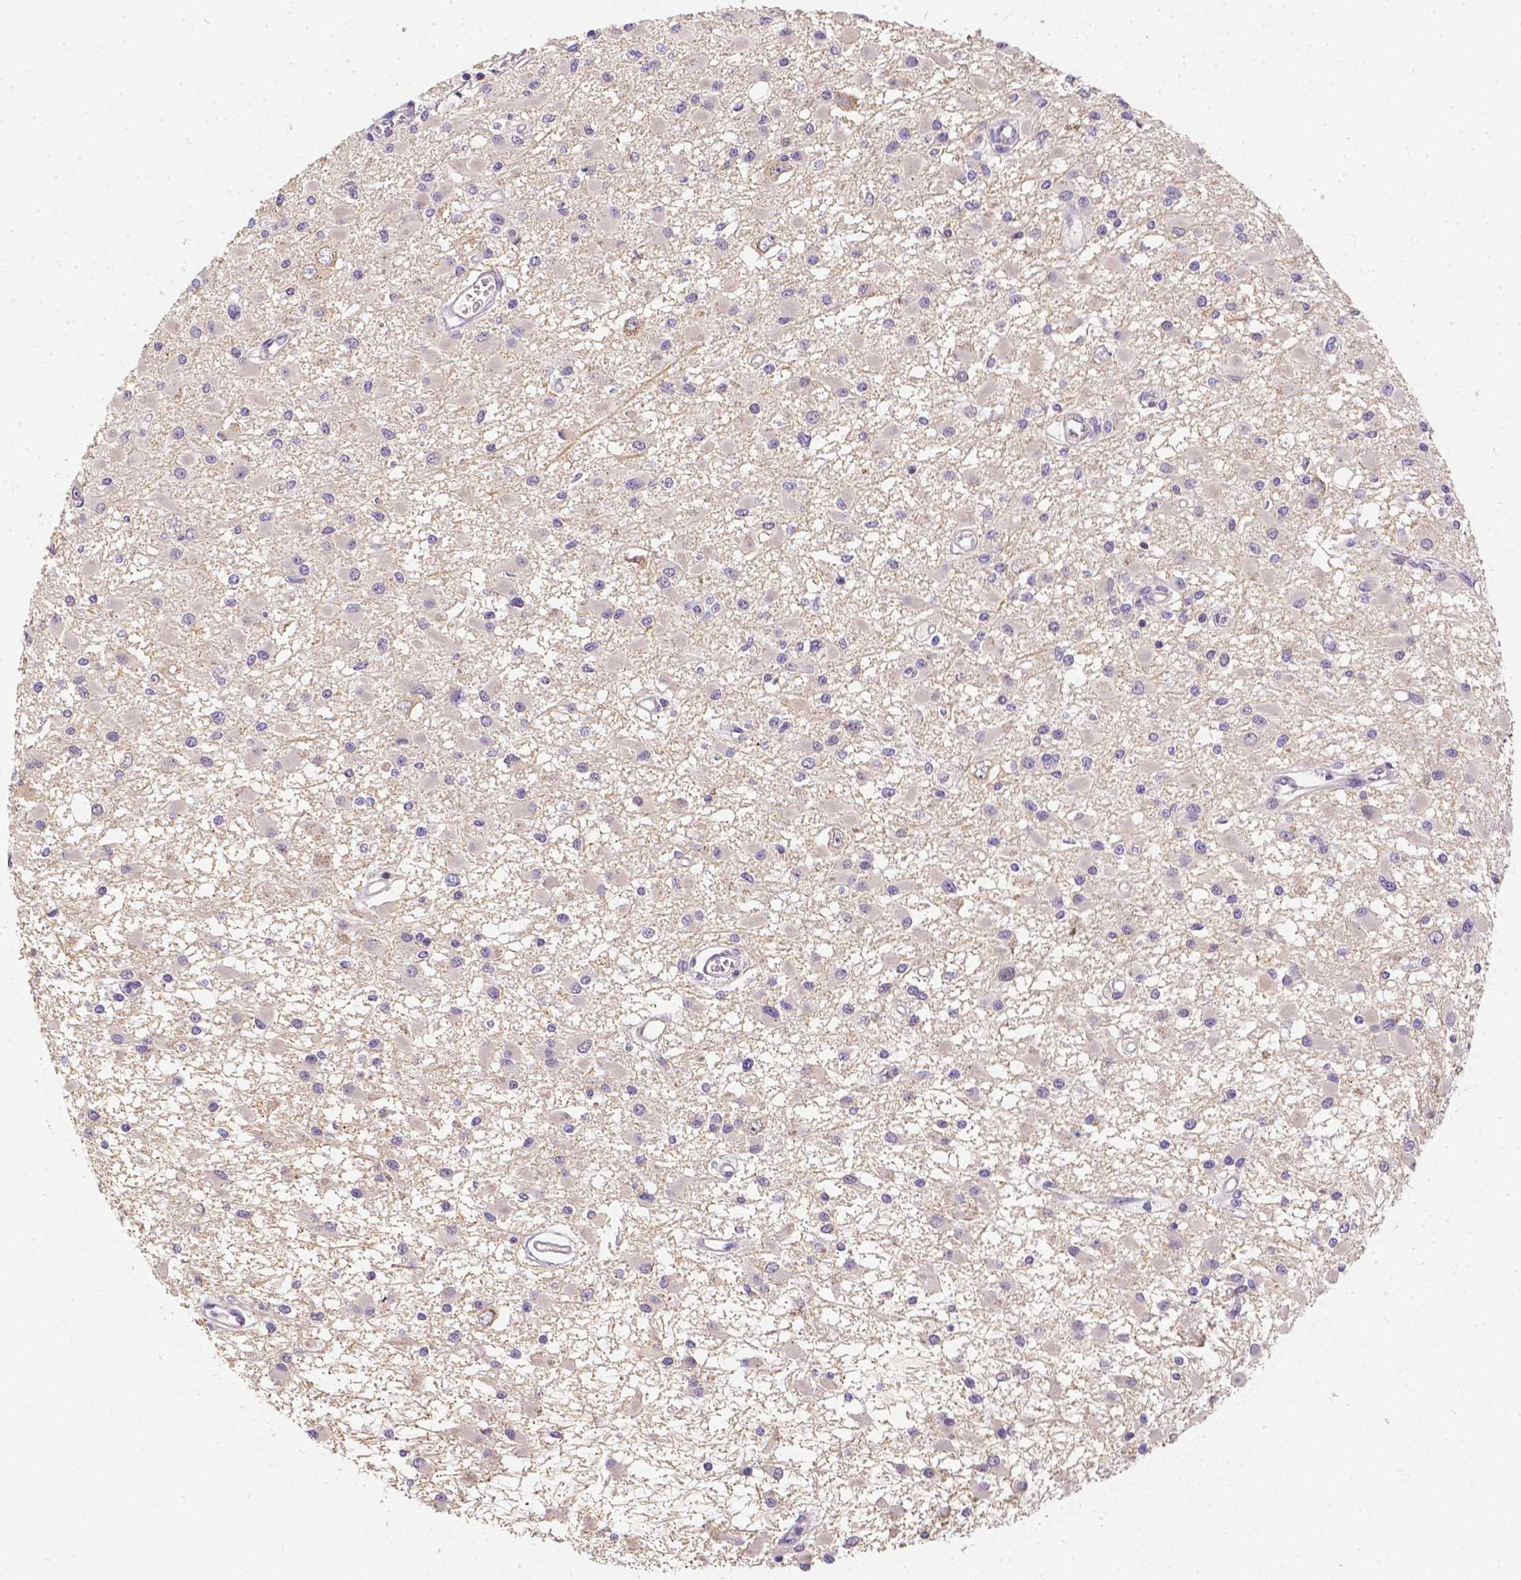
{"staining": {"intensity": "negative", "quantity": "none", "location": "none"}, "tissue": "glioma", "cell_type": "Tumor cells", "image_type": "cancer", "snomed": [{"axis": "morphology", "description": "Glioma, malignant, High grade"}, {"axis": "topography", "description": "Brain"}], "caption": "This is a photomicrograph of IHC staining of malignant high-grade glioma, which shows no staining in tumor cells.", "gene": "C10orf67", "patient": {"sex": "male", "age": 54}}